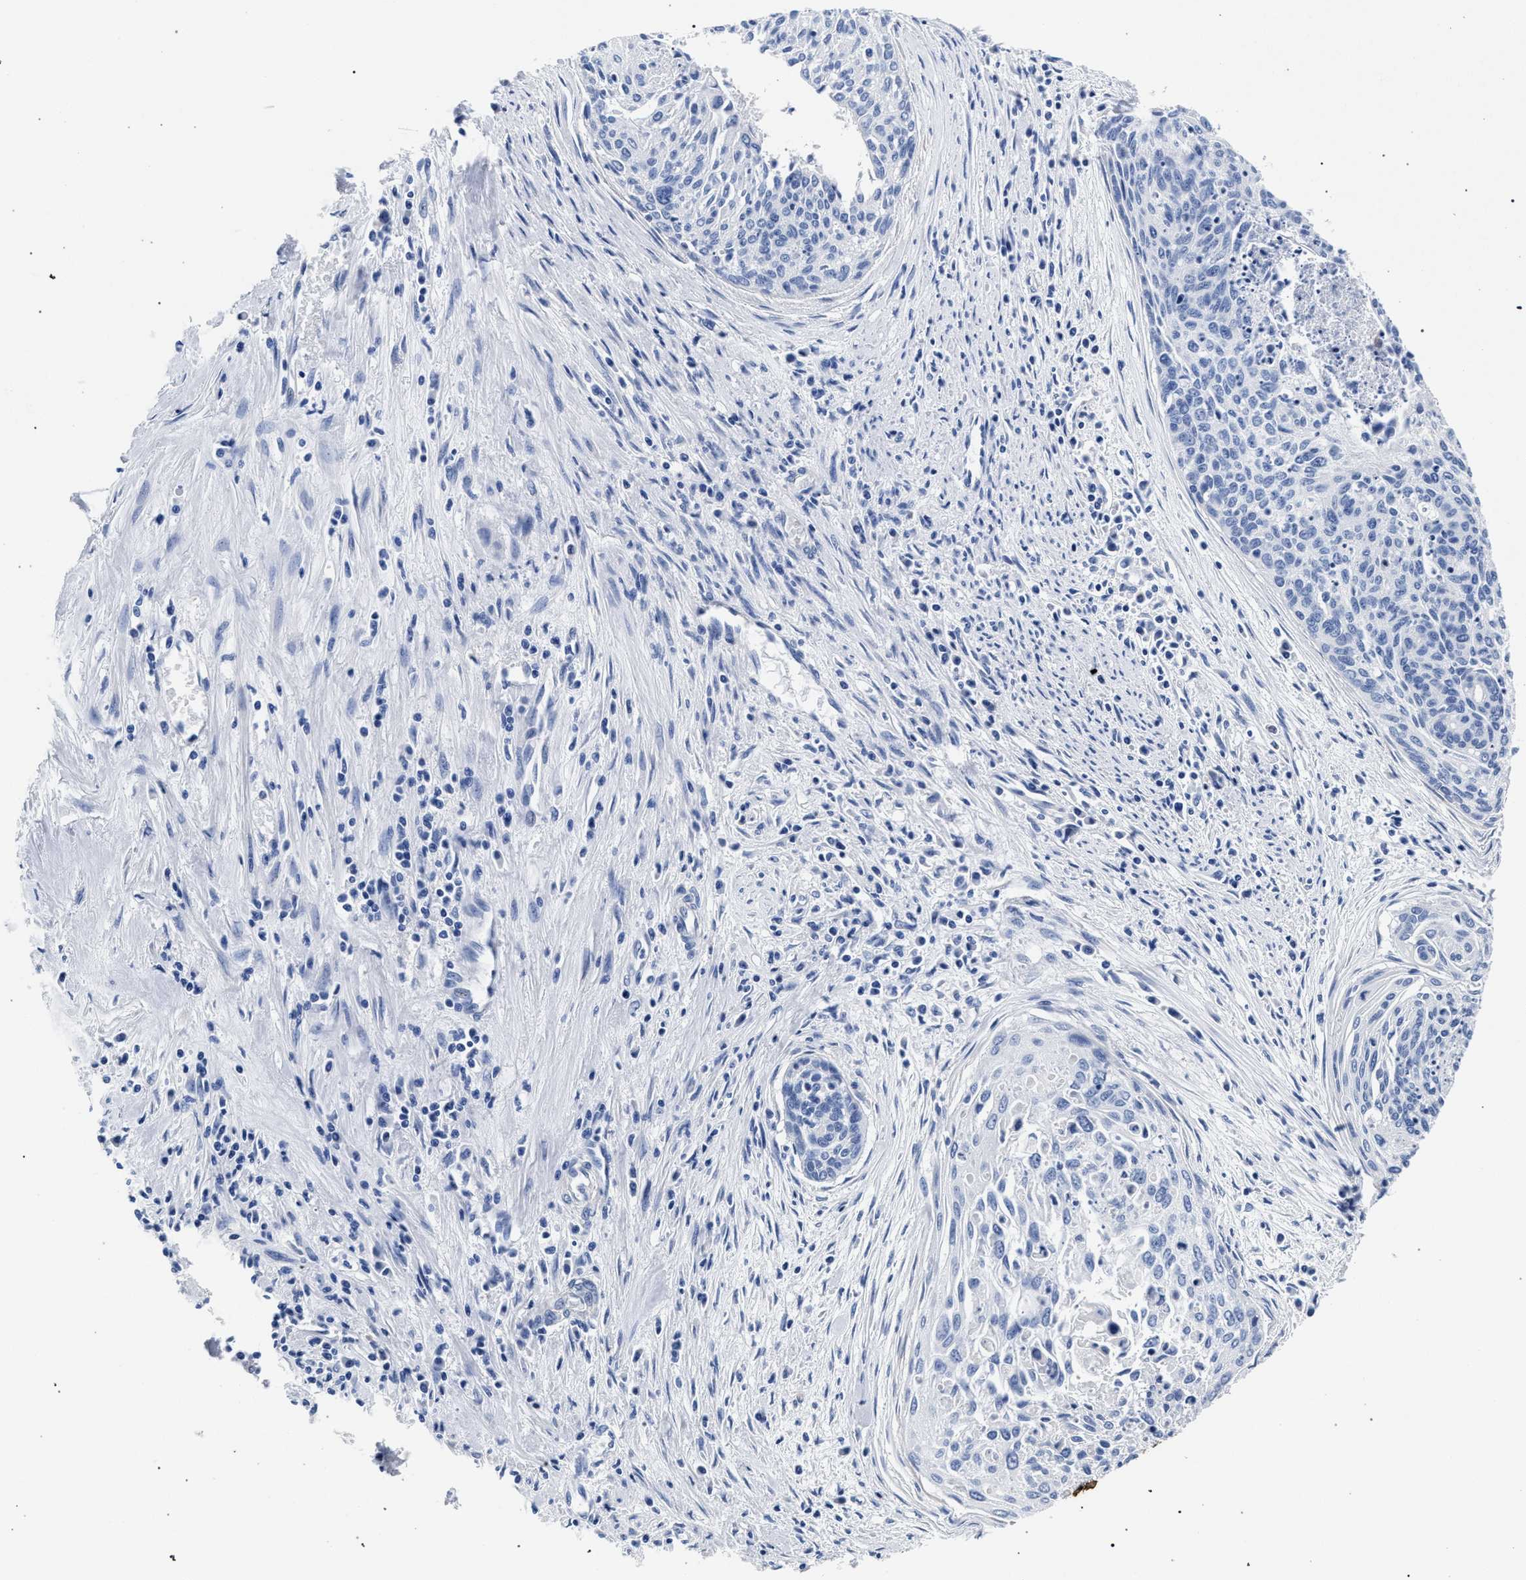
{"staining": {"intensity": "negative", "quantity": "none", "location": "none"}, "tissue": "cervical cancer", "cell_type": "Tumor cells", "image_type": "cancer", "snomed": [{"axis": "morphology", "description": "Squamous cell carcinoma, NOS"}, {"axis": "topography", "description": "Cervix"}], "caption": "An immunohistochemistry histopathology image of squamous cell carcinoma (cervical) is shown. There is no staining in tumor cells of squamous cell carcinoma (cervical).", "gene": "AKAP4", "patient": {"sex": "female", "age": 55}}